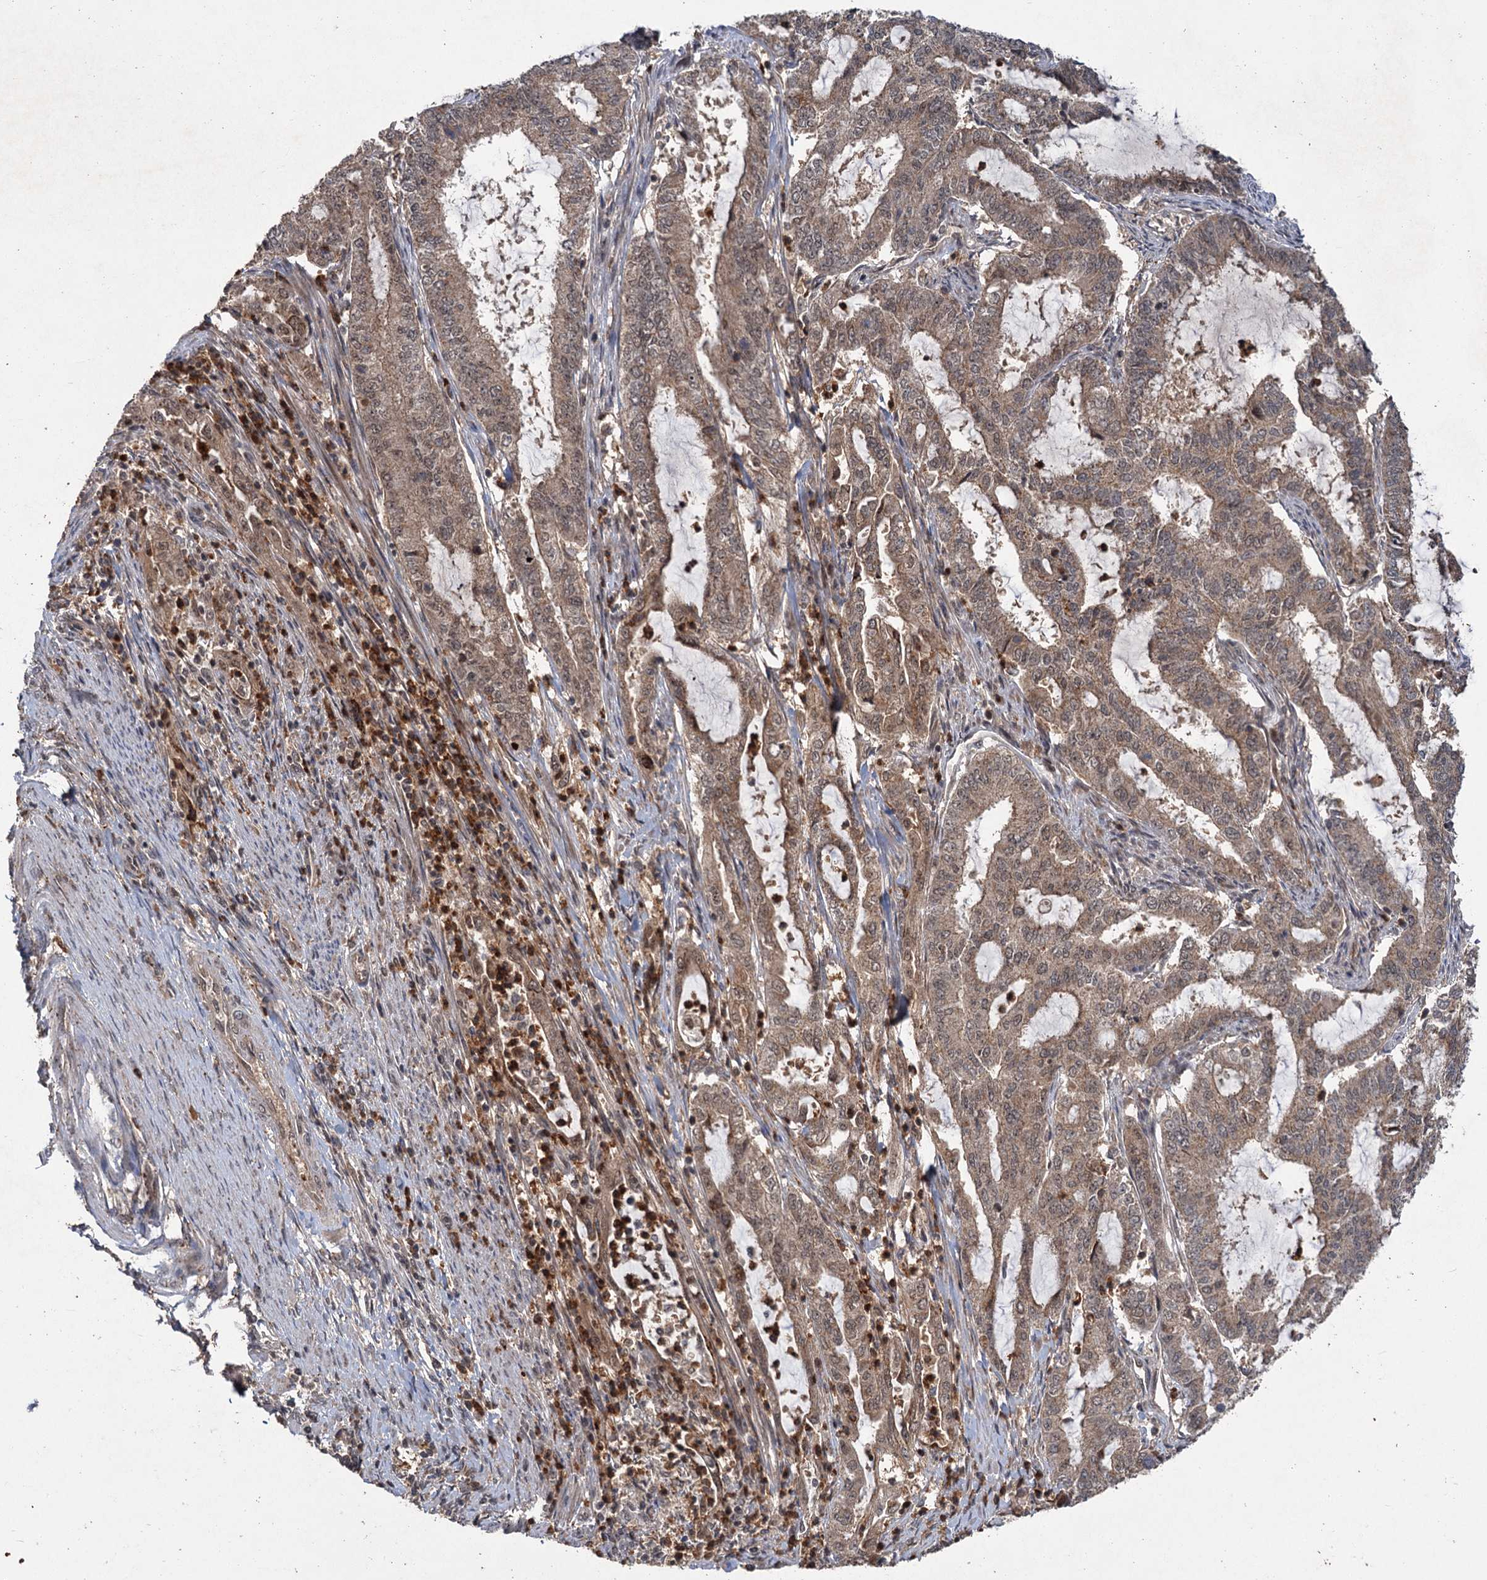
{"staining": {"intensity": "moderate", "quantity": ">75%", "location": "cytoplasmic/membranous,nuclear"}, "tissue": "endometrial cancer", "cell_type": "Tumor cells", "image_type": "cancer", "snomed": [{"axis": "morphology", "description": "Adenocarcinoma, NOS"}, {"axis": "topography", "description": "Endometrium"}], "caption": "Protein expression analysis of adenocarcinoma (endometrial) displays moderate cytoplasmic/membranous and nuclear positivity in approximately >75% of tumor cells.", "gene": "KANSL2", "patient": {"sex": "female", "age": 51}}